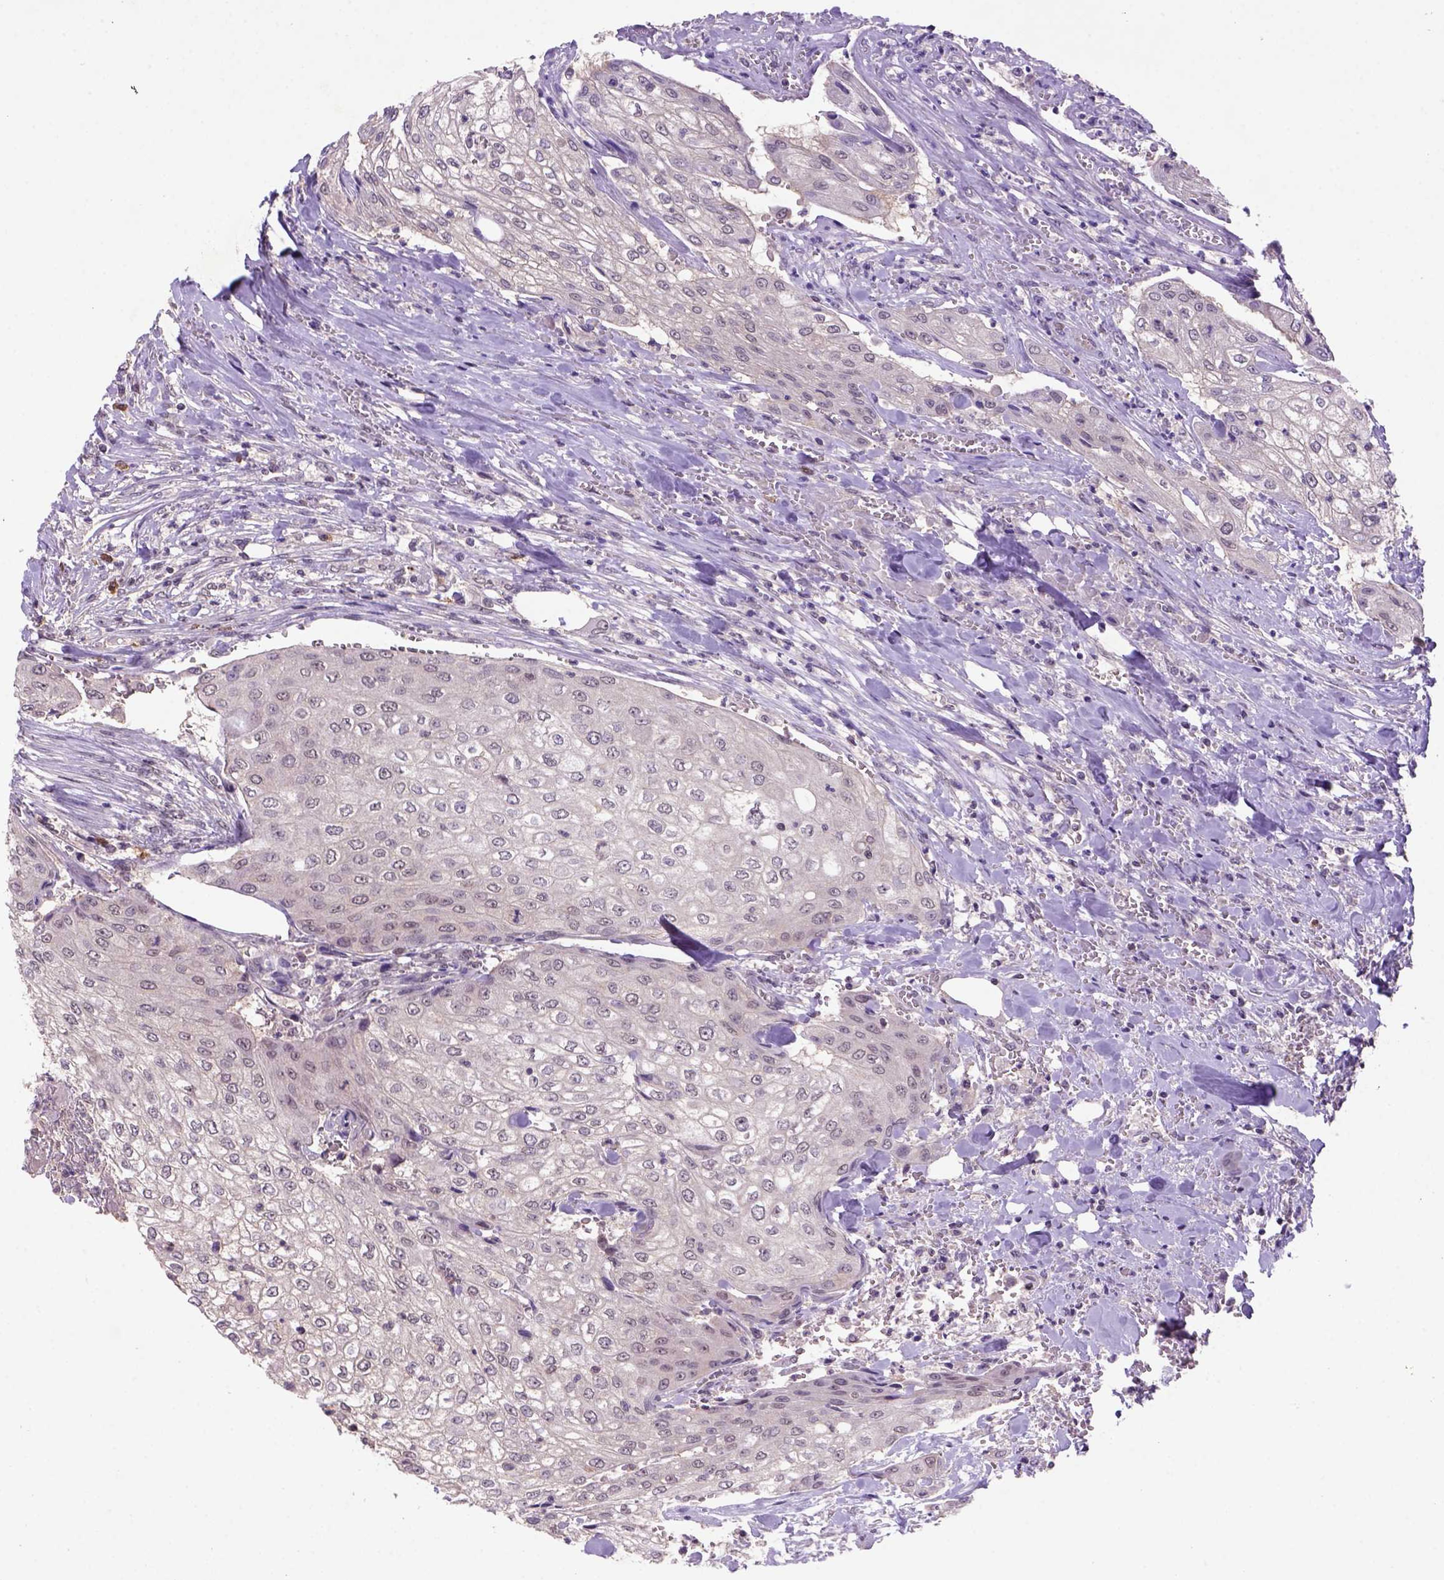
{"staining": {"intensity": "weak", "quantity": "25%-75%", "location": "cytoplasmic/membranous,nuclear"}, "tissue": "urothelial cancer", "cell_type": "Tumor cells", "image_type": "cancer", "snomed": [{"axis": "morphology", "description": "Urothelial carcinoma, High grade"}, {"axis": "topography", "description": "Urinary bladder"}], "caption": "Urothelial cancer stained with DAB (3,3'-diaminobenzidine) IHC shows low levels of weak cytoplasmic/membranous and nuclear positivity in about 25%-75% of tumor cells.", "gene": "SCML4", "patient": {"sex": "male", "age": 62}}